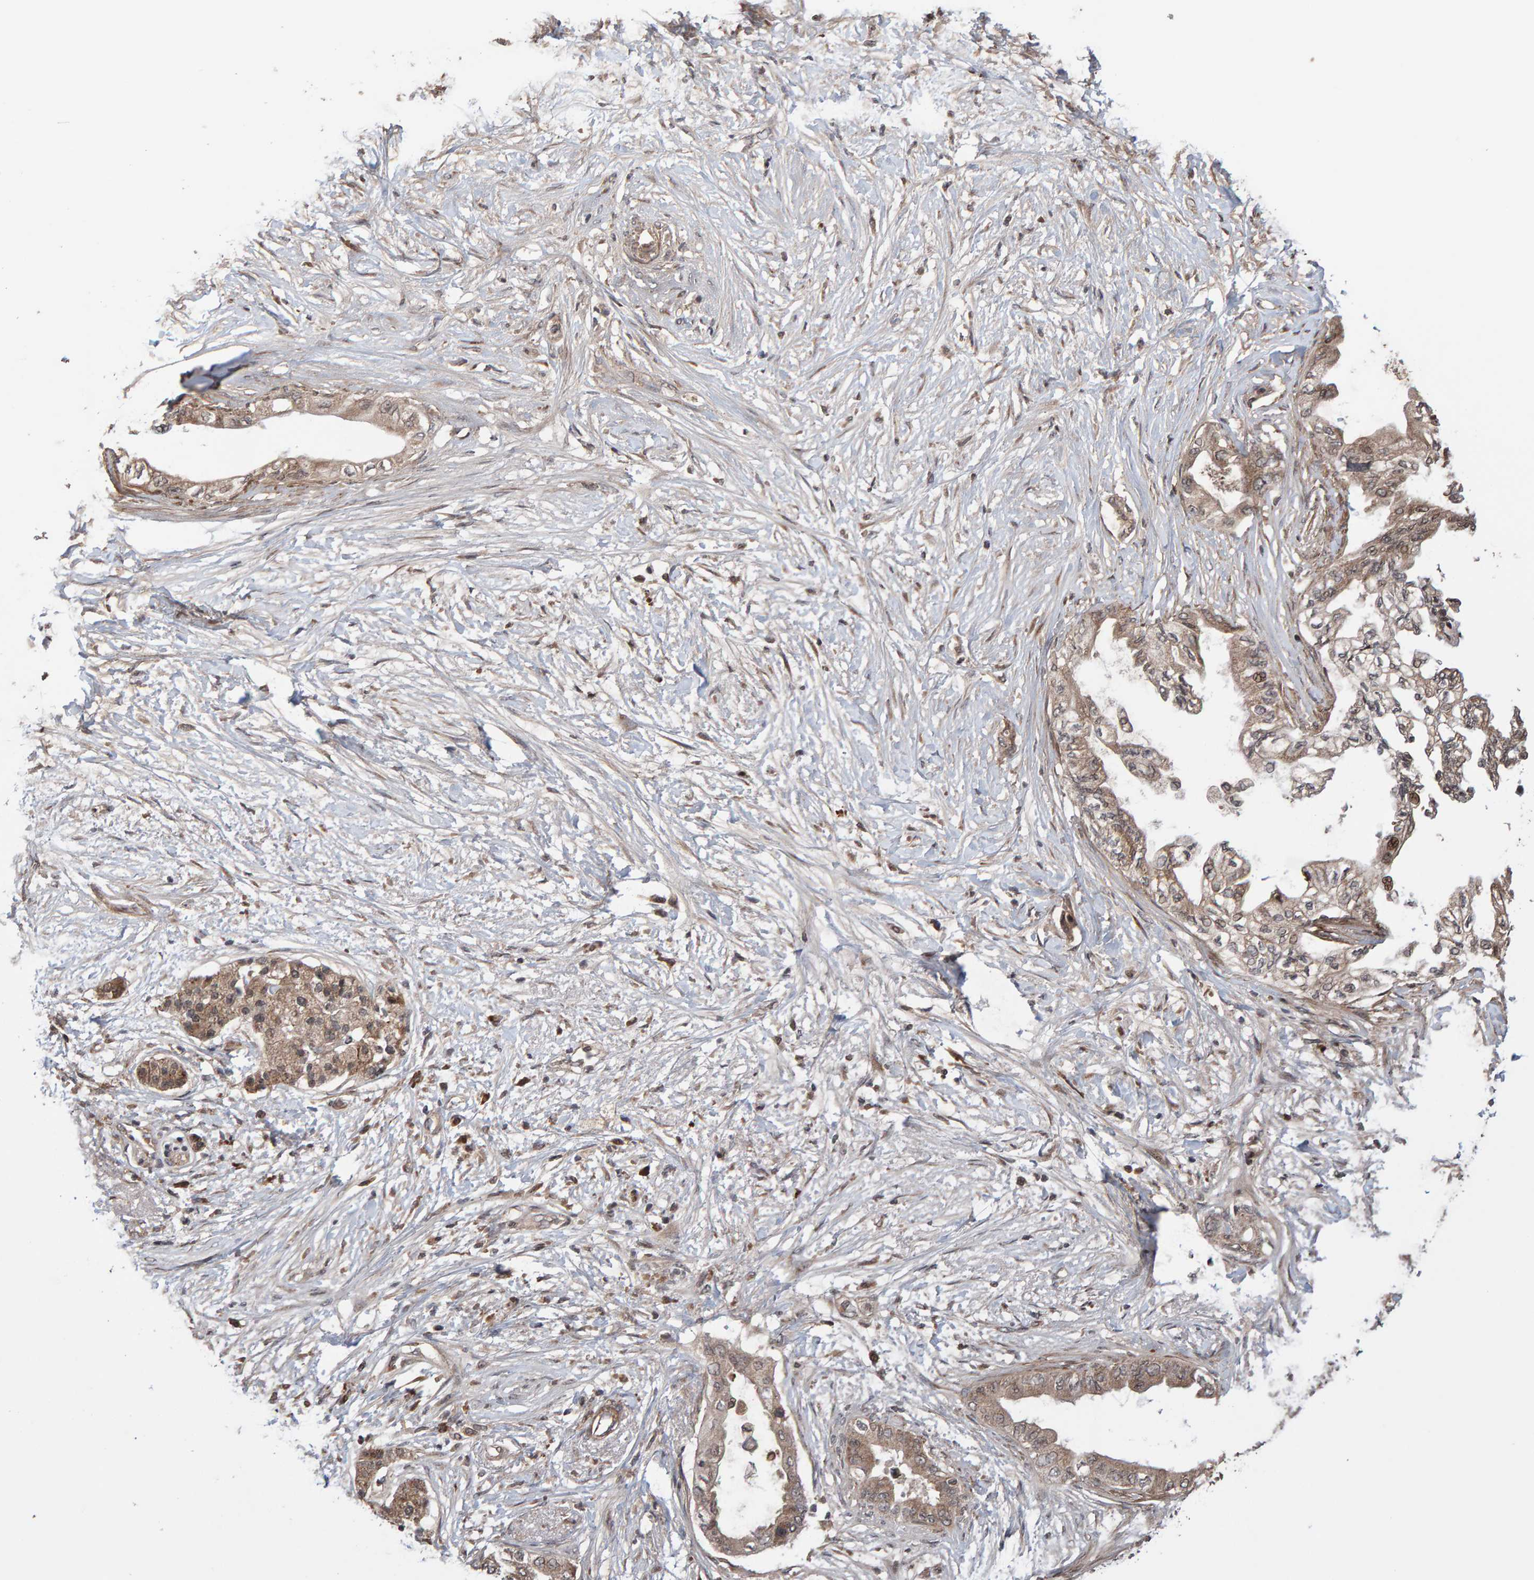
{"staining": {"intensity": "weak", "quantity": ">75%", "location": "cytoplasmic/membranous"}, "tissue": "pancreatic cancer", "cell_type": "Tumor cells", "image_type": "cancer", "snomed": [{"axis": "morphology", "description": "Normal tissue, NOS"}, {"axis": "morphology", "description": "Adenocarcinoma, NOS"}, {"axis": "topography", "description": "Pancreas"}, {"axis": "topography", "description": "Duodenum"}], "caption": "Adenocarcinoma (pancreatic) was stained to show a protein in brown. There is low levels of weak cytoplasmic/membranous expression in about >75% of tumor cells.", "gene": "PECR", "patient": {"sex": "female", "age": 60}}